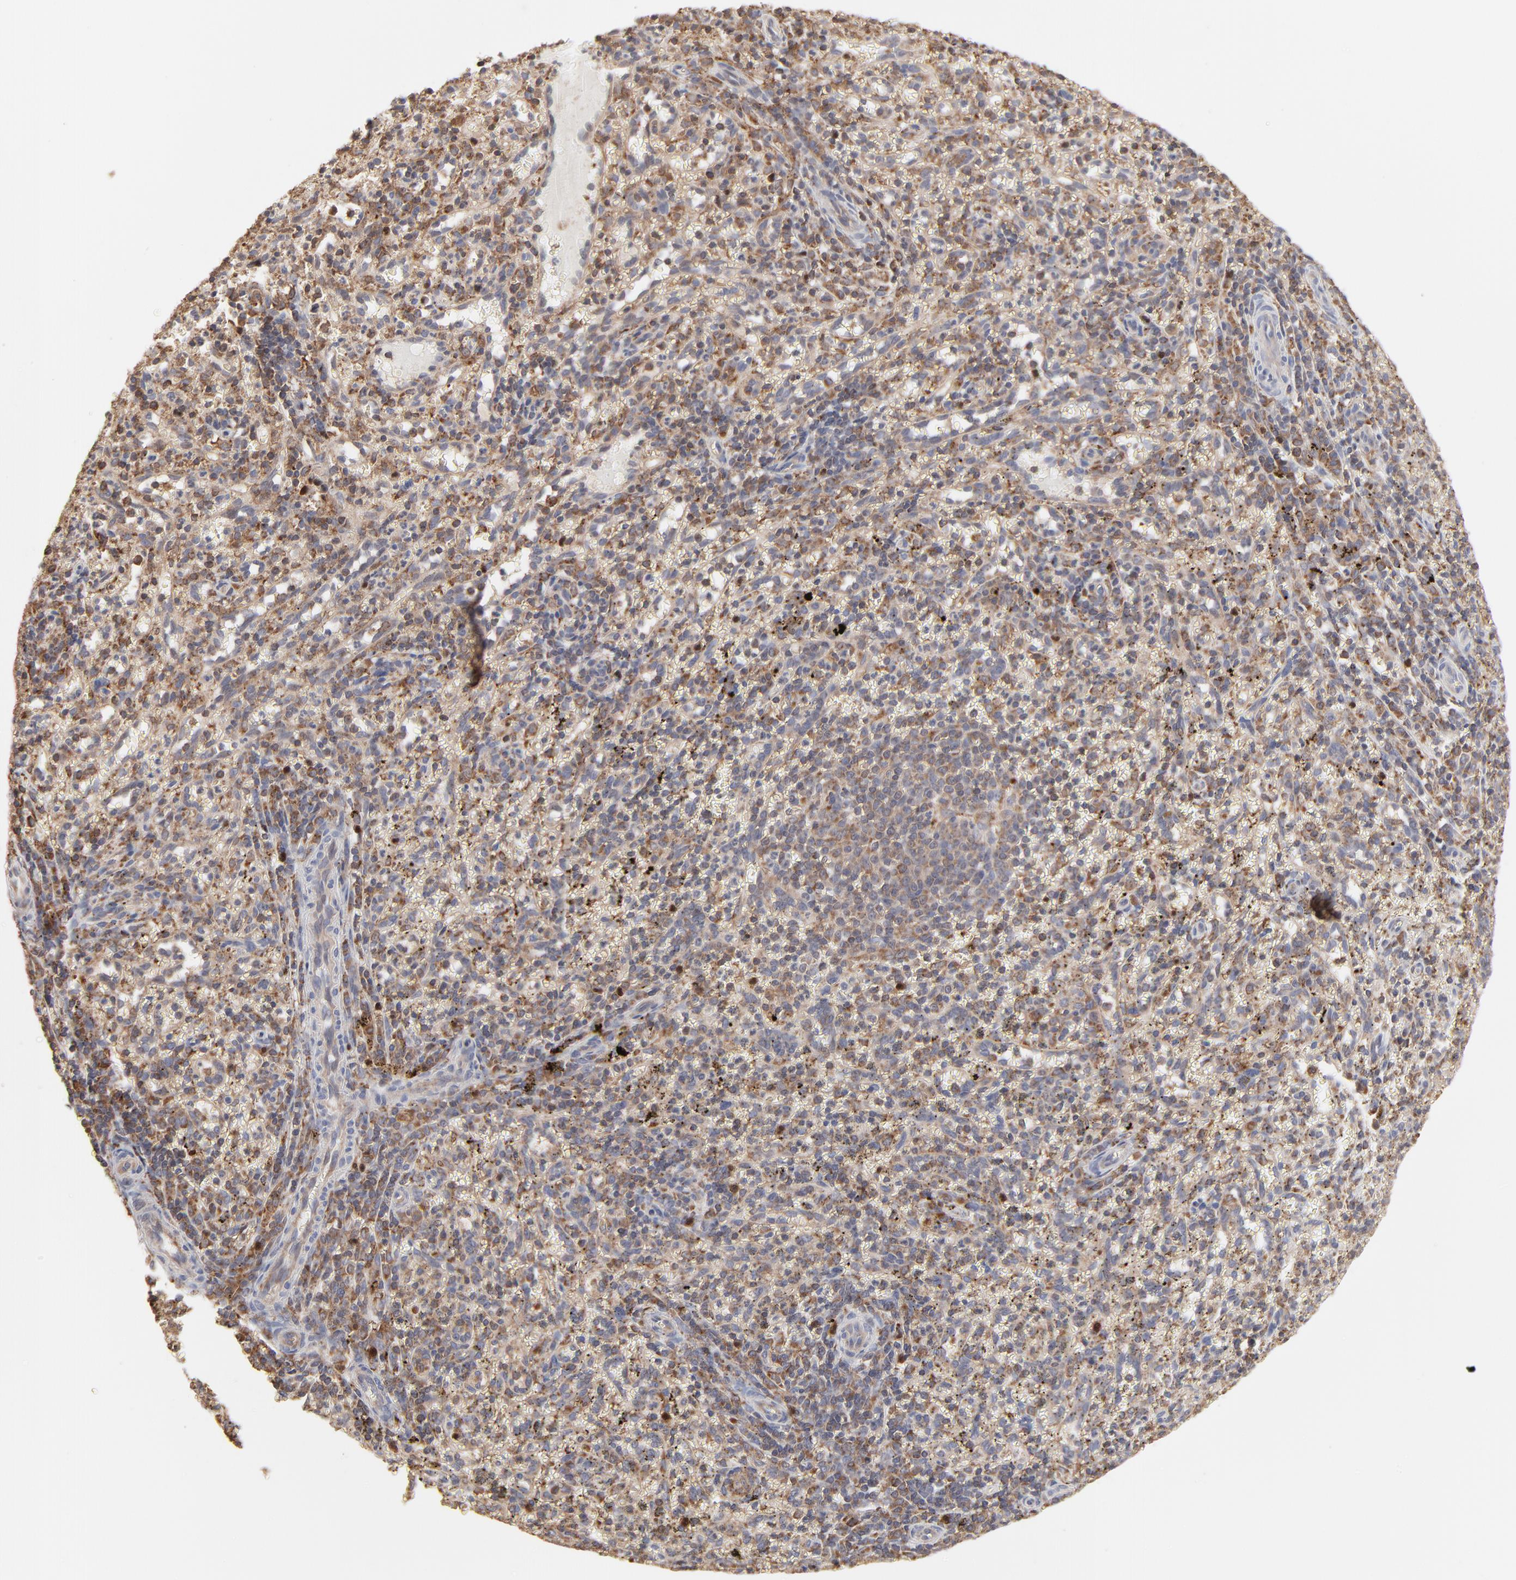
{"staining": {"intensity": "moderate", "quantity": ">75%", "location": "cytoplasmic/membranous"}, "tissue": "spleen", "cell_type": "Cells in red pulp", "image_type": "normal", "snomed": [{"axis": "morphology", "description": "Normal tissue, NOS"}, {"axis": "topography", "description": "Spleen"}], "caption": "Spleen stained with a brown dye reveals moderate cytoplasmic/membranous positive staining in approximately >75% of cells in red pulp.", "gene": "RNF213", "patient": {"sex": "female", "age": 10}}